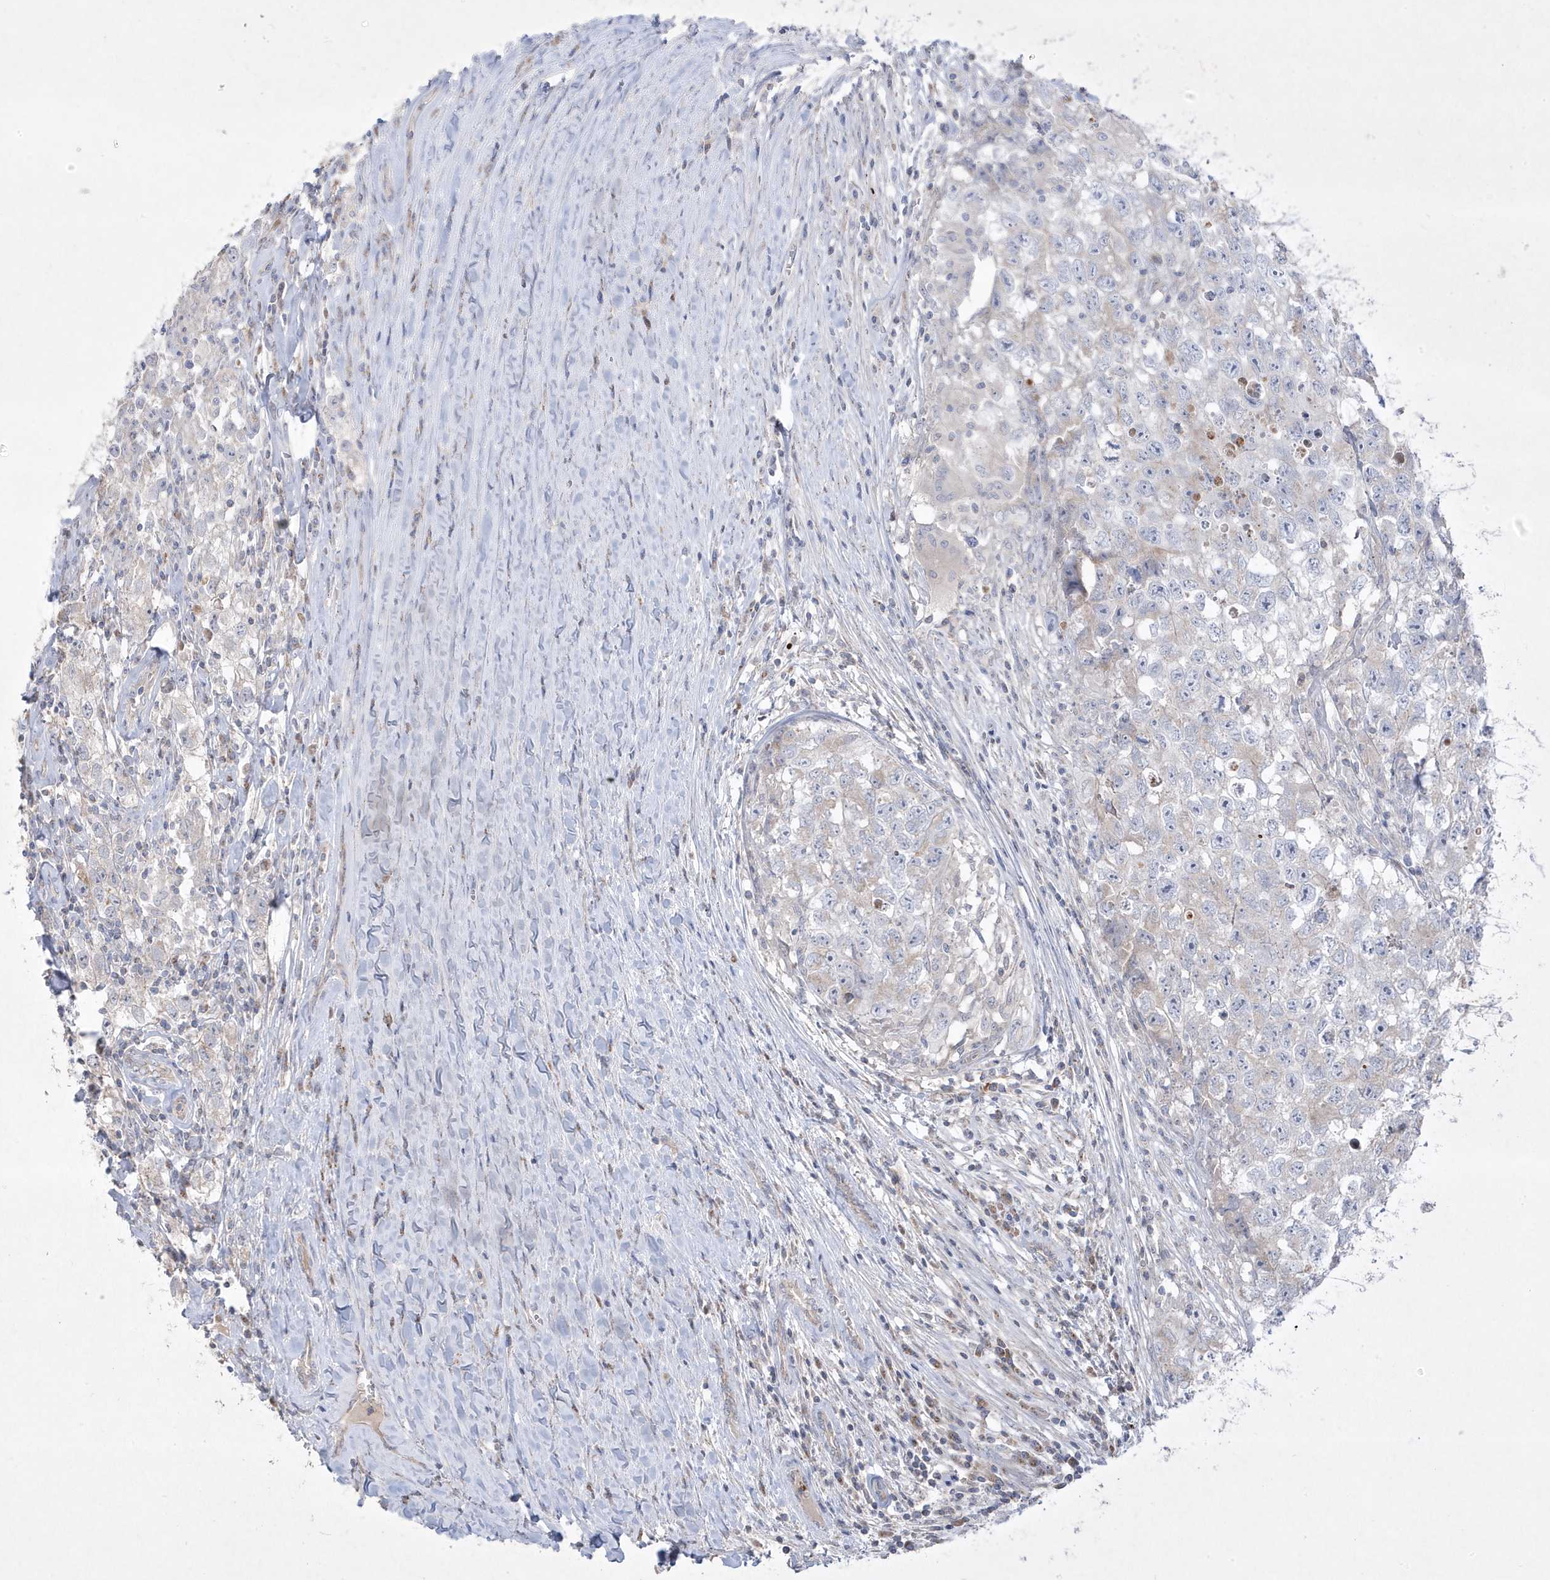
{"staining": {"intensity": "negative", "quantity": "none", "location": "none"}, "tissue": "testis cancer", "cell_type": "Tumor cells", "image_type": "cancer", "snomed": [{"axis": "morphology", "description": "Seminoma, NOS"}, {"axis": "morphology", "description": "Carcinoma, Embryonal, NOS"}, {"axis": "topography", "description": "Testis"}], "caption": "This histopathology image is of seminoma (testis) stained with IHC to label a protein in brown with the nuclei are counter-stained blue. There is no staining in tumor cells. (DAB (3,3'-diaminobenzidine) immunohistochemistry (IHC) visualized using brightfield microscopy, high magnification).", "gene": "ADAMTSL3", "patient": {"sex": "male", "age": 43}}